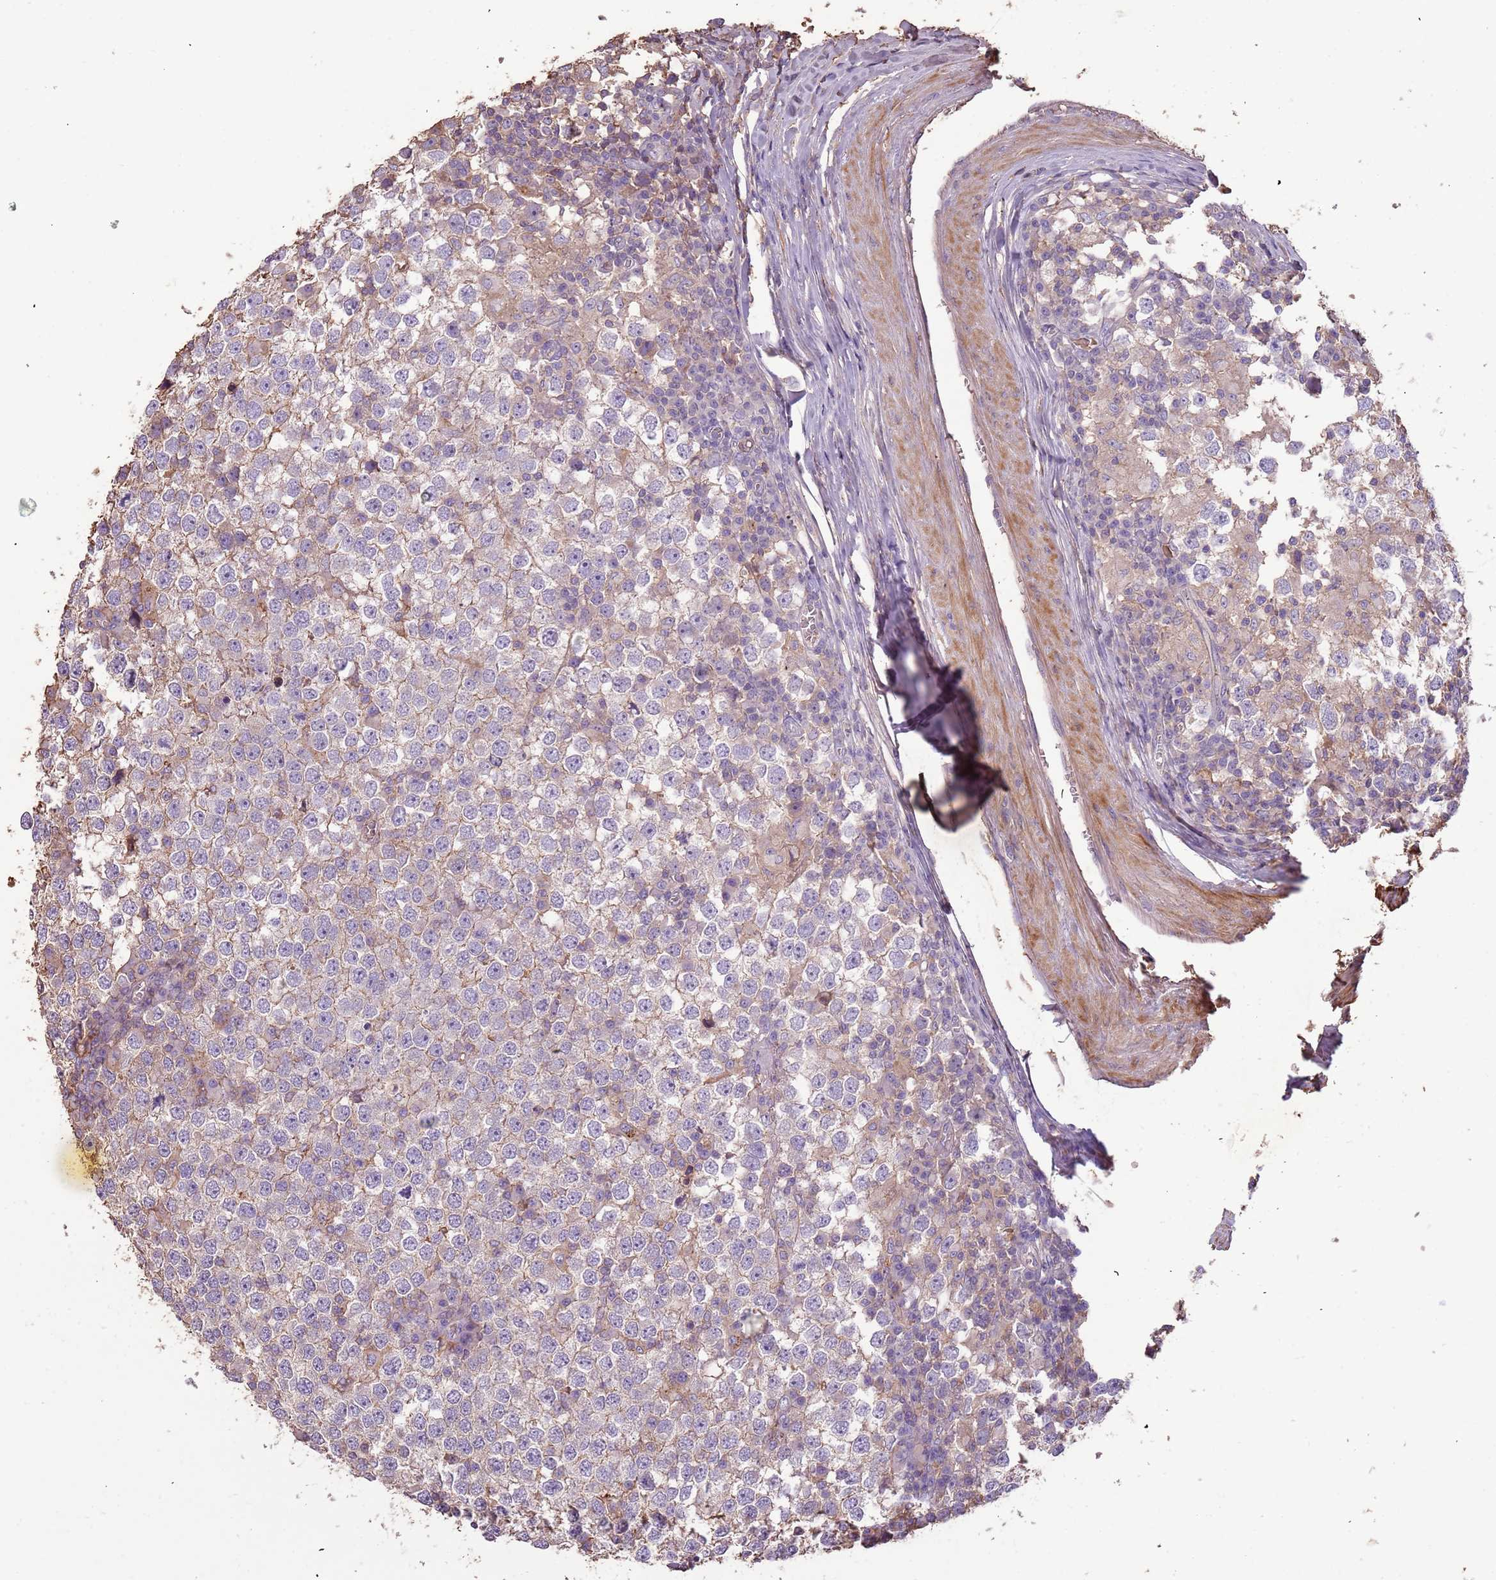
{"staining": {"intensity": "weak", "quantity": "<25%", "location": "cytoplasmic/membranous"}, "tissue": "testis cancer", "cell_type": "Tumor cells", "image_type": "cancer", "snomed": [{"axis": "morphology", "description": "Seminoma, NOS"}, {"axis": "topography", "description": "Testis"}], "caption": "Tumor cells show no significant expression in seminoma (testis).", "gene": "FECH", "patient": {"sex": "male", "age": 65}}